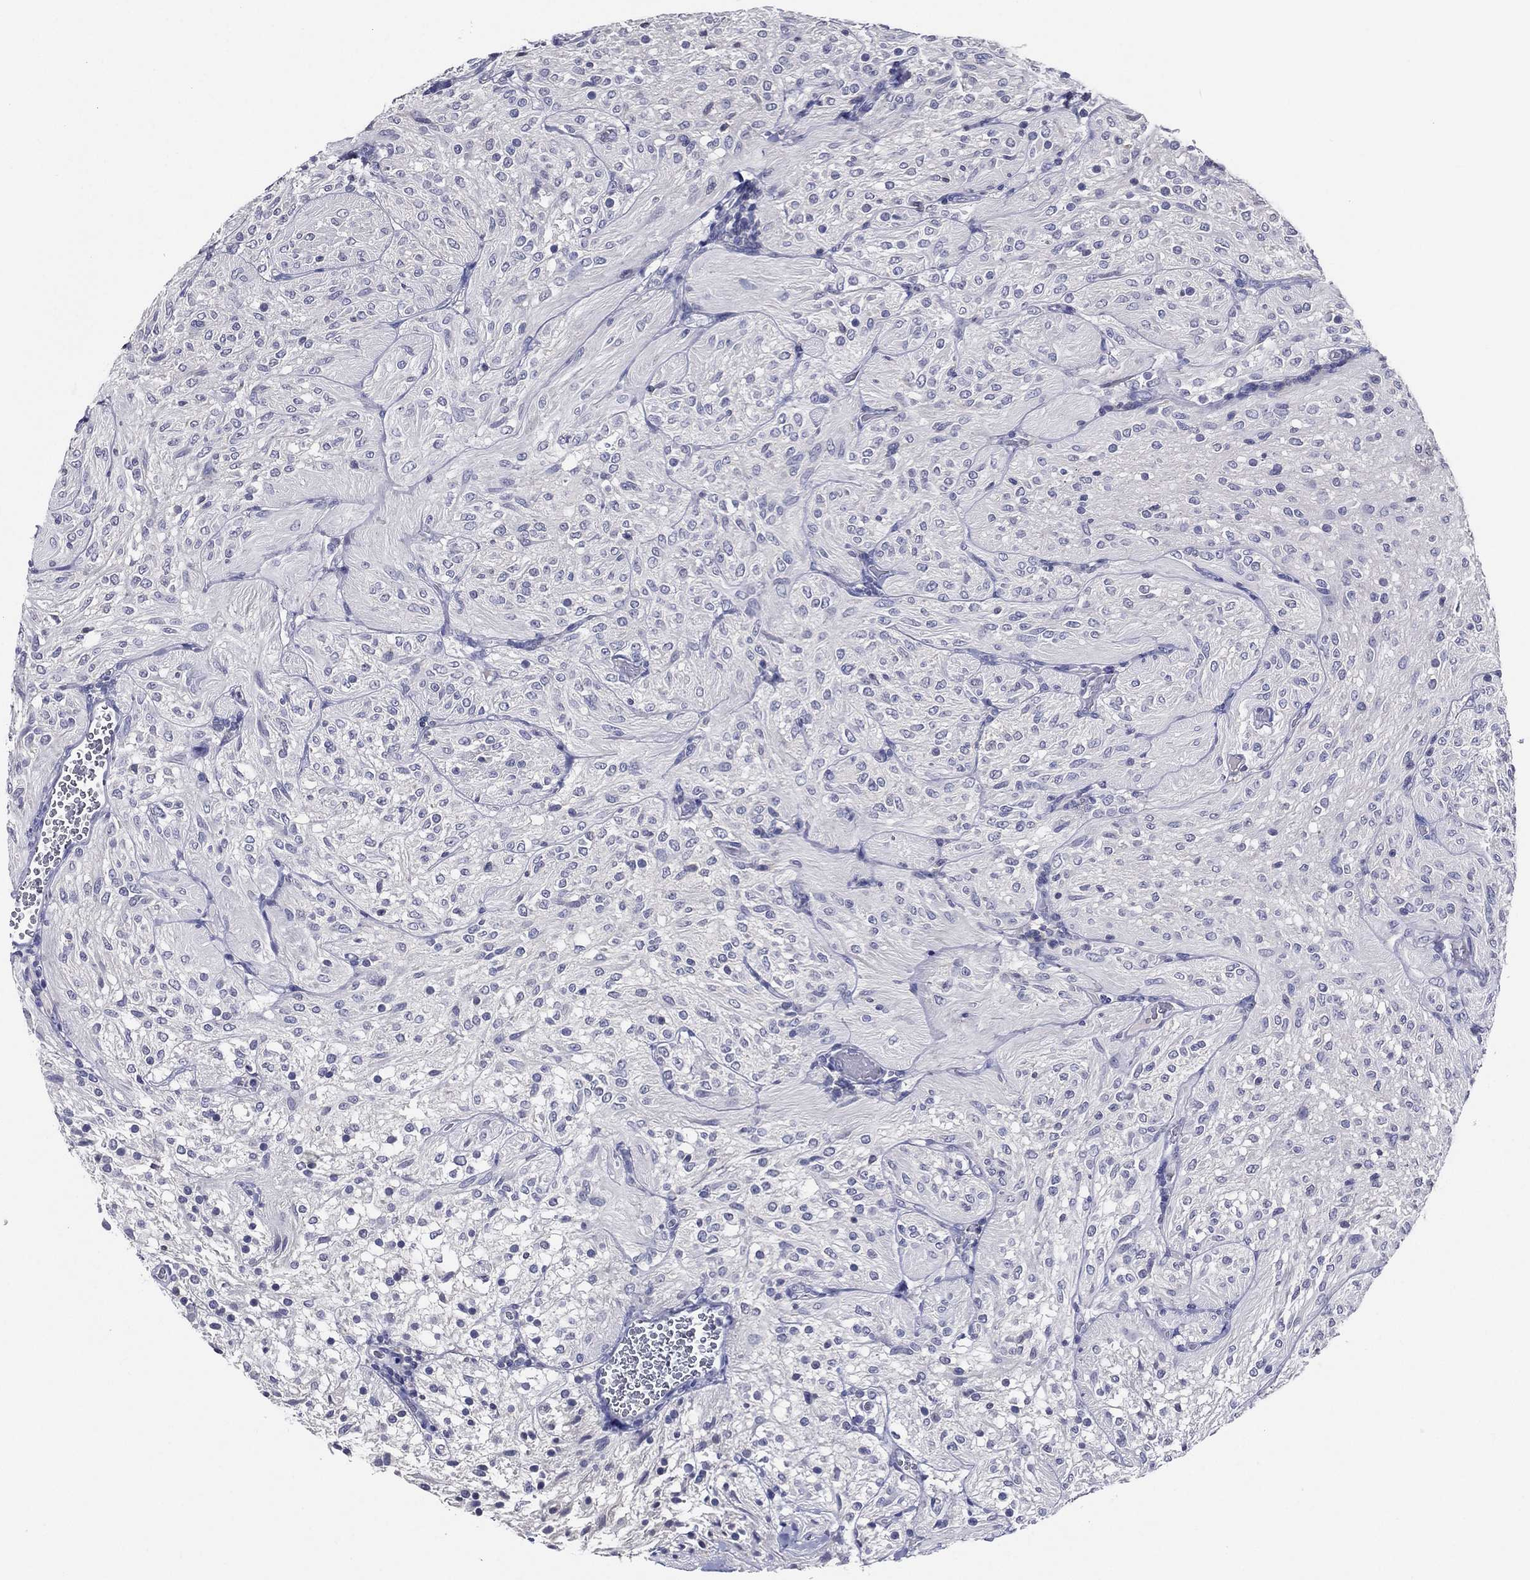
{"staining": {"intensity": "negative", "quantity": "none", "location": "none"}, "tissue": "glioma", "cell_type": "Tumor cells", "image_type": "cancer", "snomed": [{"axis": "morphology", "description": "Glioma, malignant, Low grade"}, {"axis": "topography", "description": "Brain"}], "caption": "An IHC image of malignant glioma (low-grade) is shown. There is no staining in tumor cells of malignant glioma (low-grade).", "gene": "TFAP2A", "patient": {"sex": "male", "age": 3}}